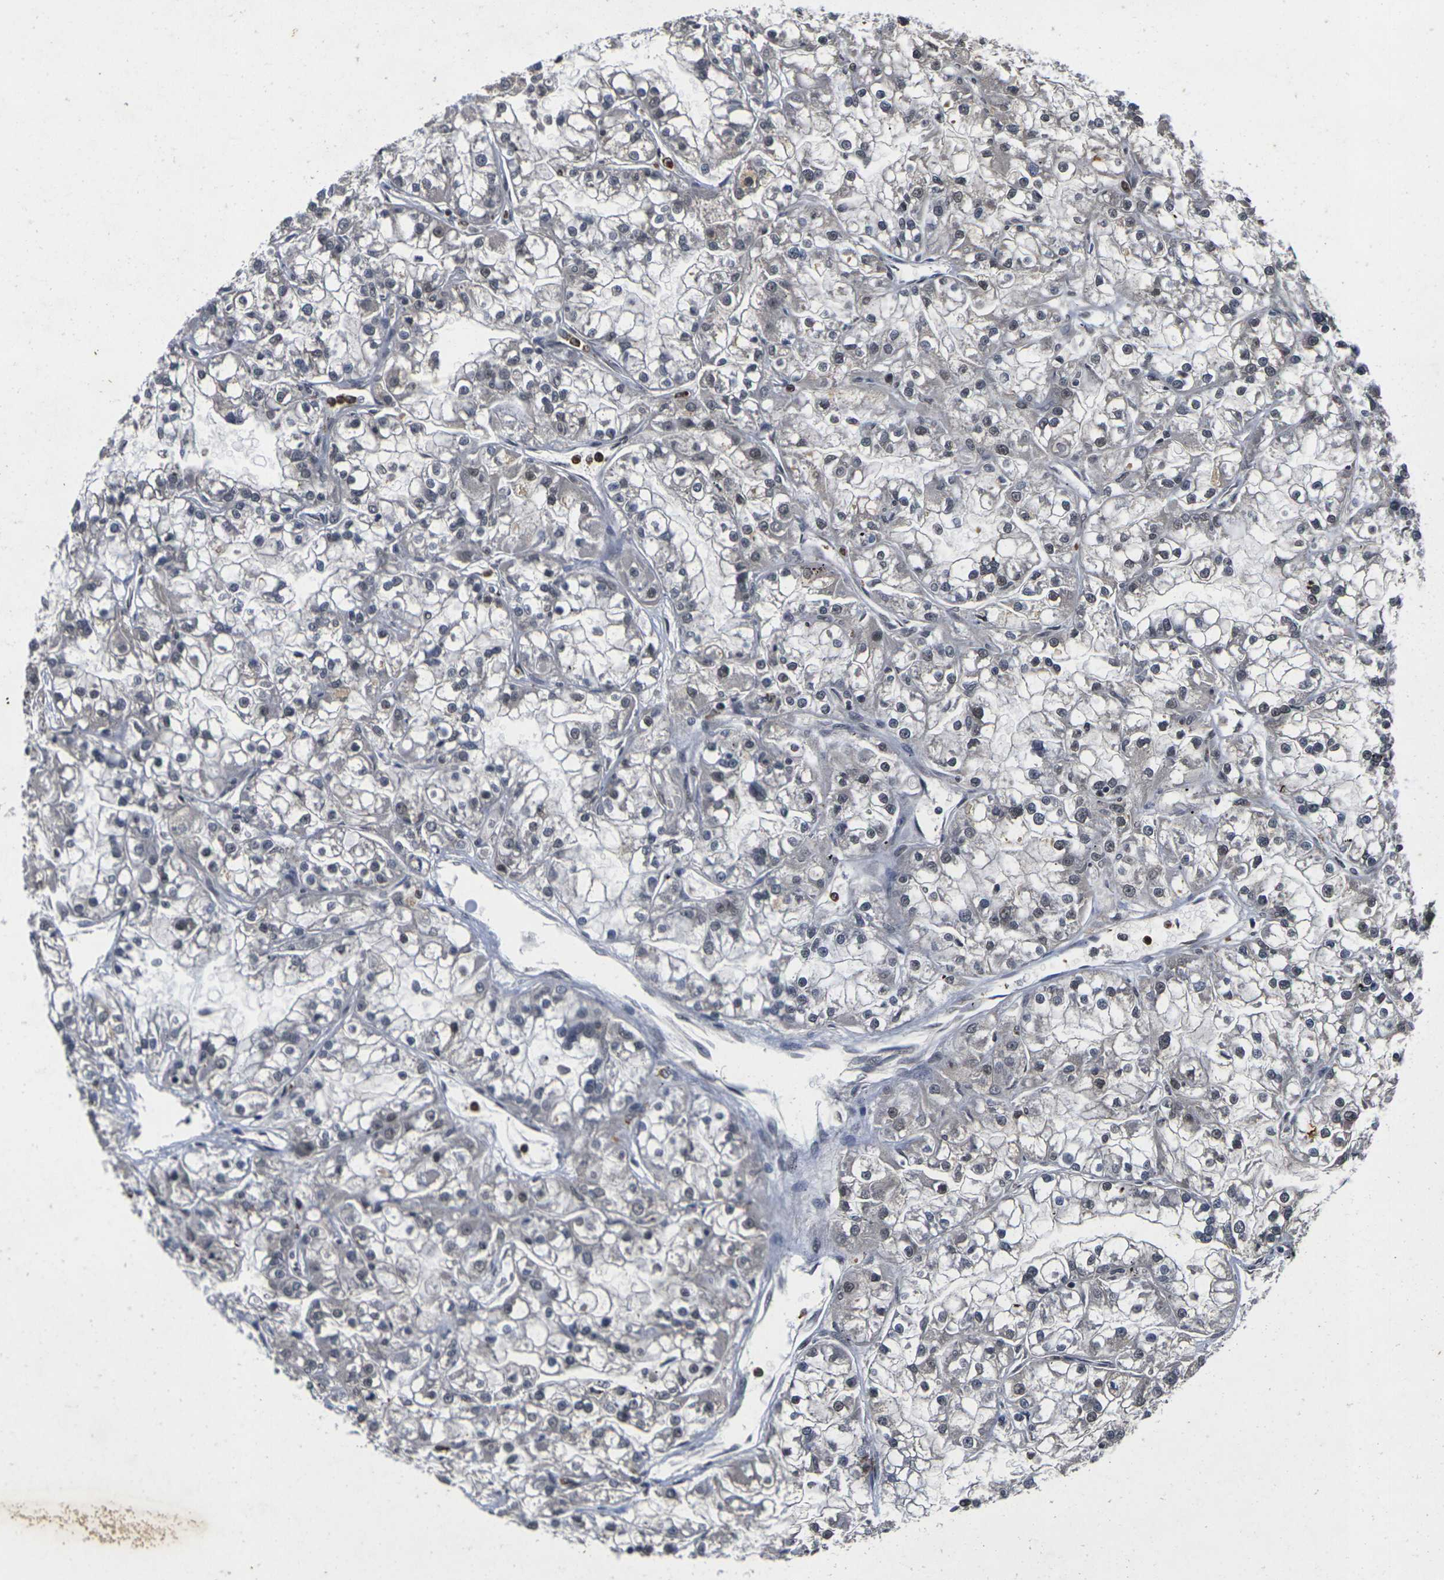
{"staining": {"intensity": "negative", "quantity": "none", "location": "none"}, "tissue": "renal cancer", "cell_type": "Tumor cells", "image_type": "cancer", "snomed": [{"axis": "morphology", "description": "Adenocarcinoma, NOS"}, {"axis": "topography", "description": "Kidney"}], "caption": "Immunohistochemistry photomicrograph of neoplastic tissue: human renal cancer (adenocarcinoma) stained with DAB reveals no significant protein positivity in tumor cells.", "gene": "GTF2E1", "patient": {"sex": "female", "age": 52}}